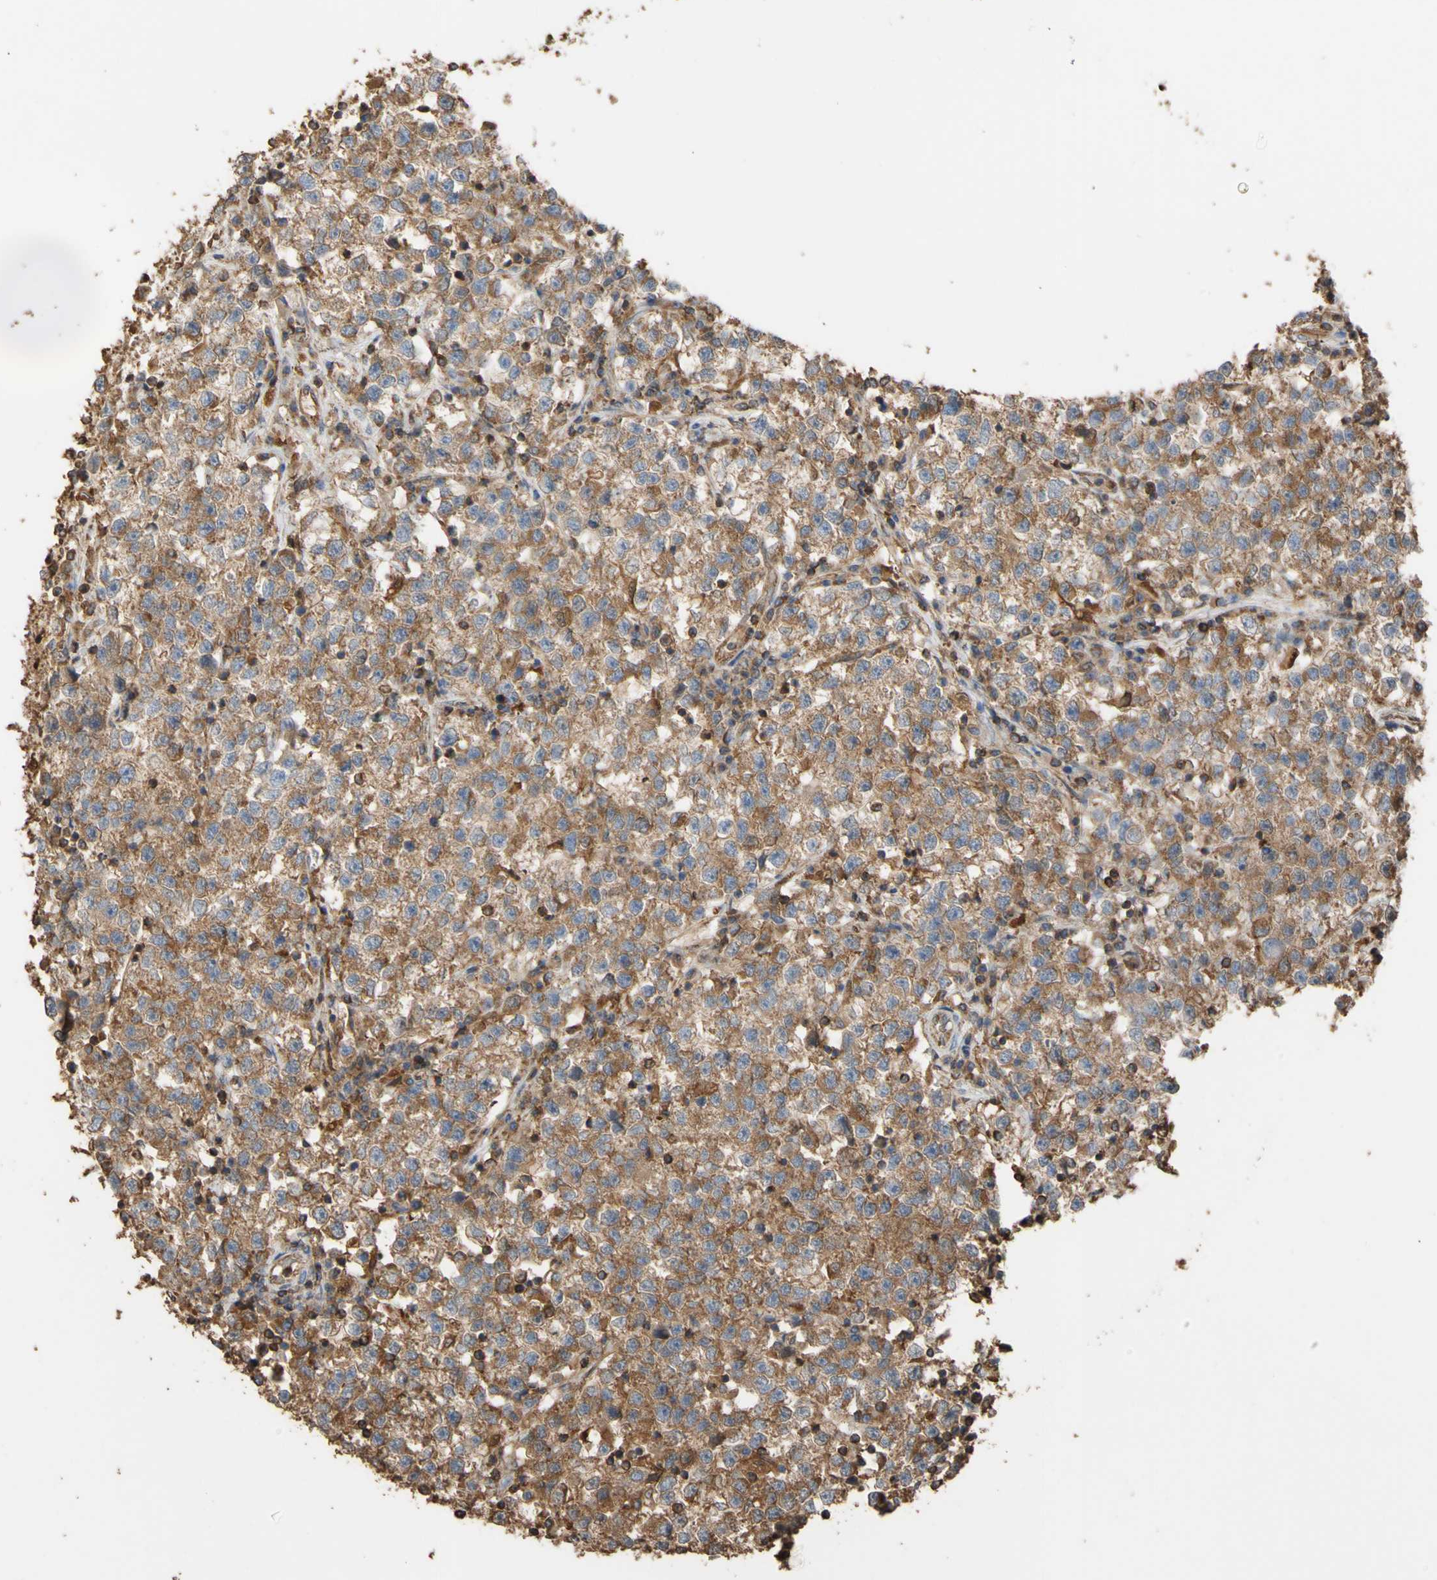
{"staining": {"intensity": "moderate", "quantity": ">75%", "location": "cytoplasmic/membranous"}, "tissue": "testis cancer", "cell_type": "Tumor cells", "image_type": "cancer", "snomed": [{"axis": "morphology", "description": "Seminoma, NOS"}, {"axis": "topography", "description": "Testis"}], "caption": "Tumor cells show moderate cytoplasmic/membranous staining in about >75% of cells in testis cancer (seminoma).", "gene": "ALDH9A1", "patient": {"sex": "male", "age": 22}}